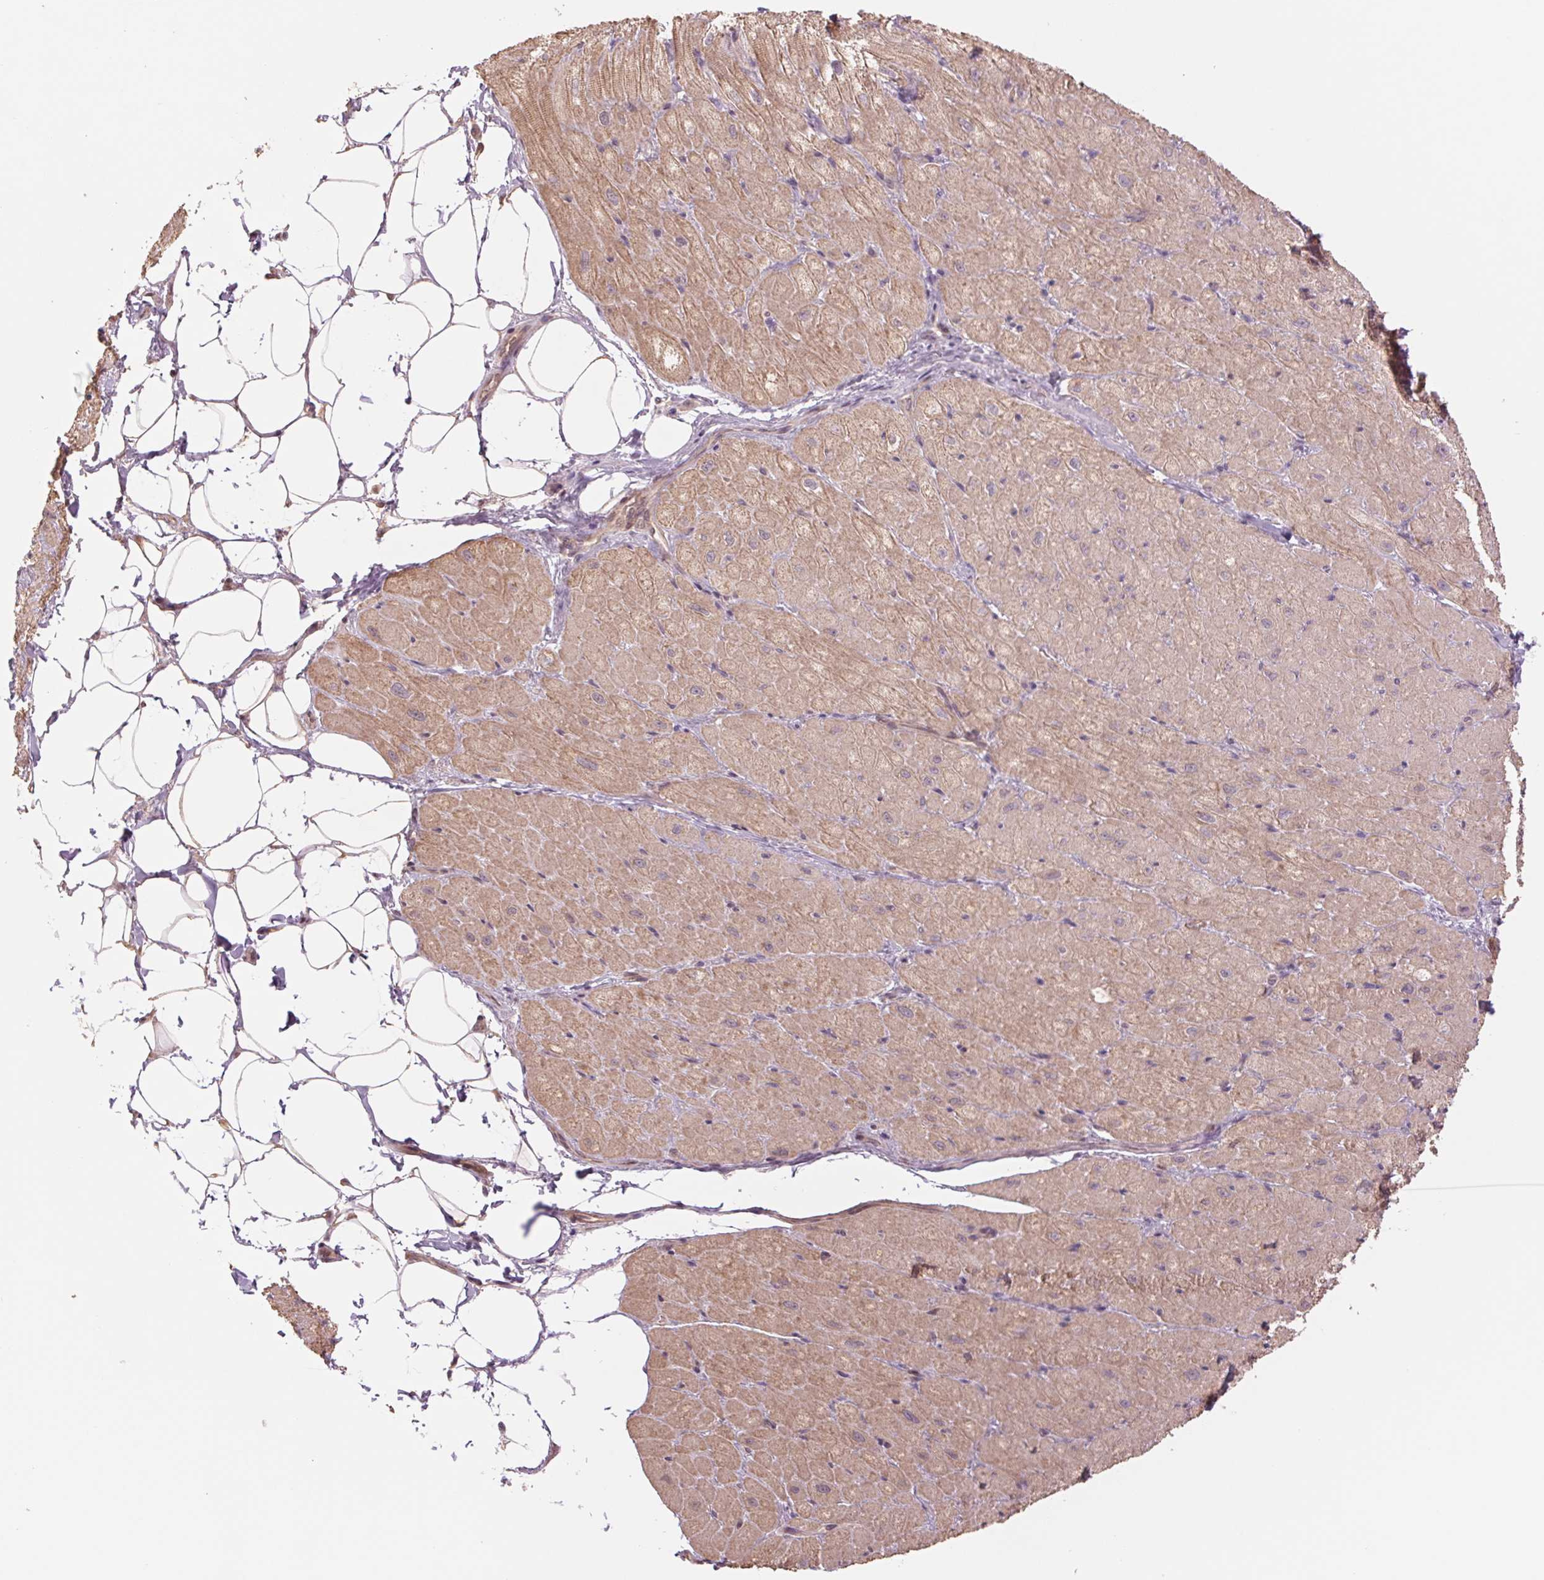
{"staining": {"intensity": "moderate", "quantity": ">75%", "location": "cytoplasmic/membranous"}, "tissue": "heart muscle", "cell_type": "Cardiomyocytes", "image_type": "normal", "snomed": [{"axis": "morphology", "description": "Normal tissue, NOS"}, {"axis": "topography", "description": "Heart"}], "caption": "Immunohistochemistry (IHC) (DAB (3,3'-diaminobenzidine)) staining of unremarkable human heart muscle reveals moderate cytoplasmic/membranous protein staining in approximately >75% of cardiomyocytes. (Brightfield microscopy of DAB IHC at high magnification).", "gene": "PPIAL4A", "patient": {"sex": "male", "age": 62}}